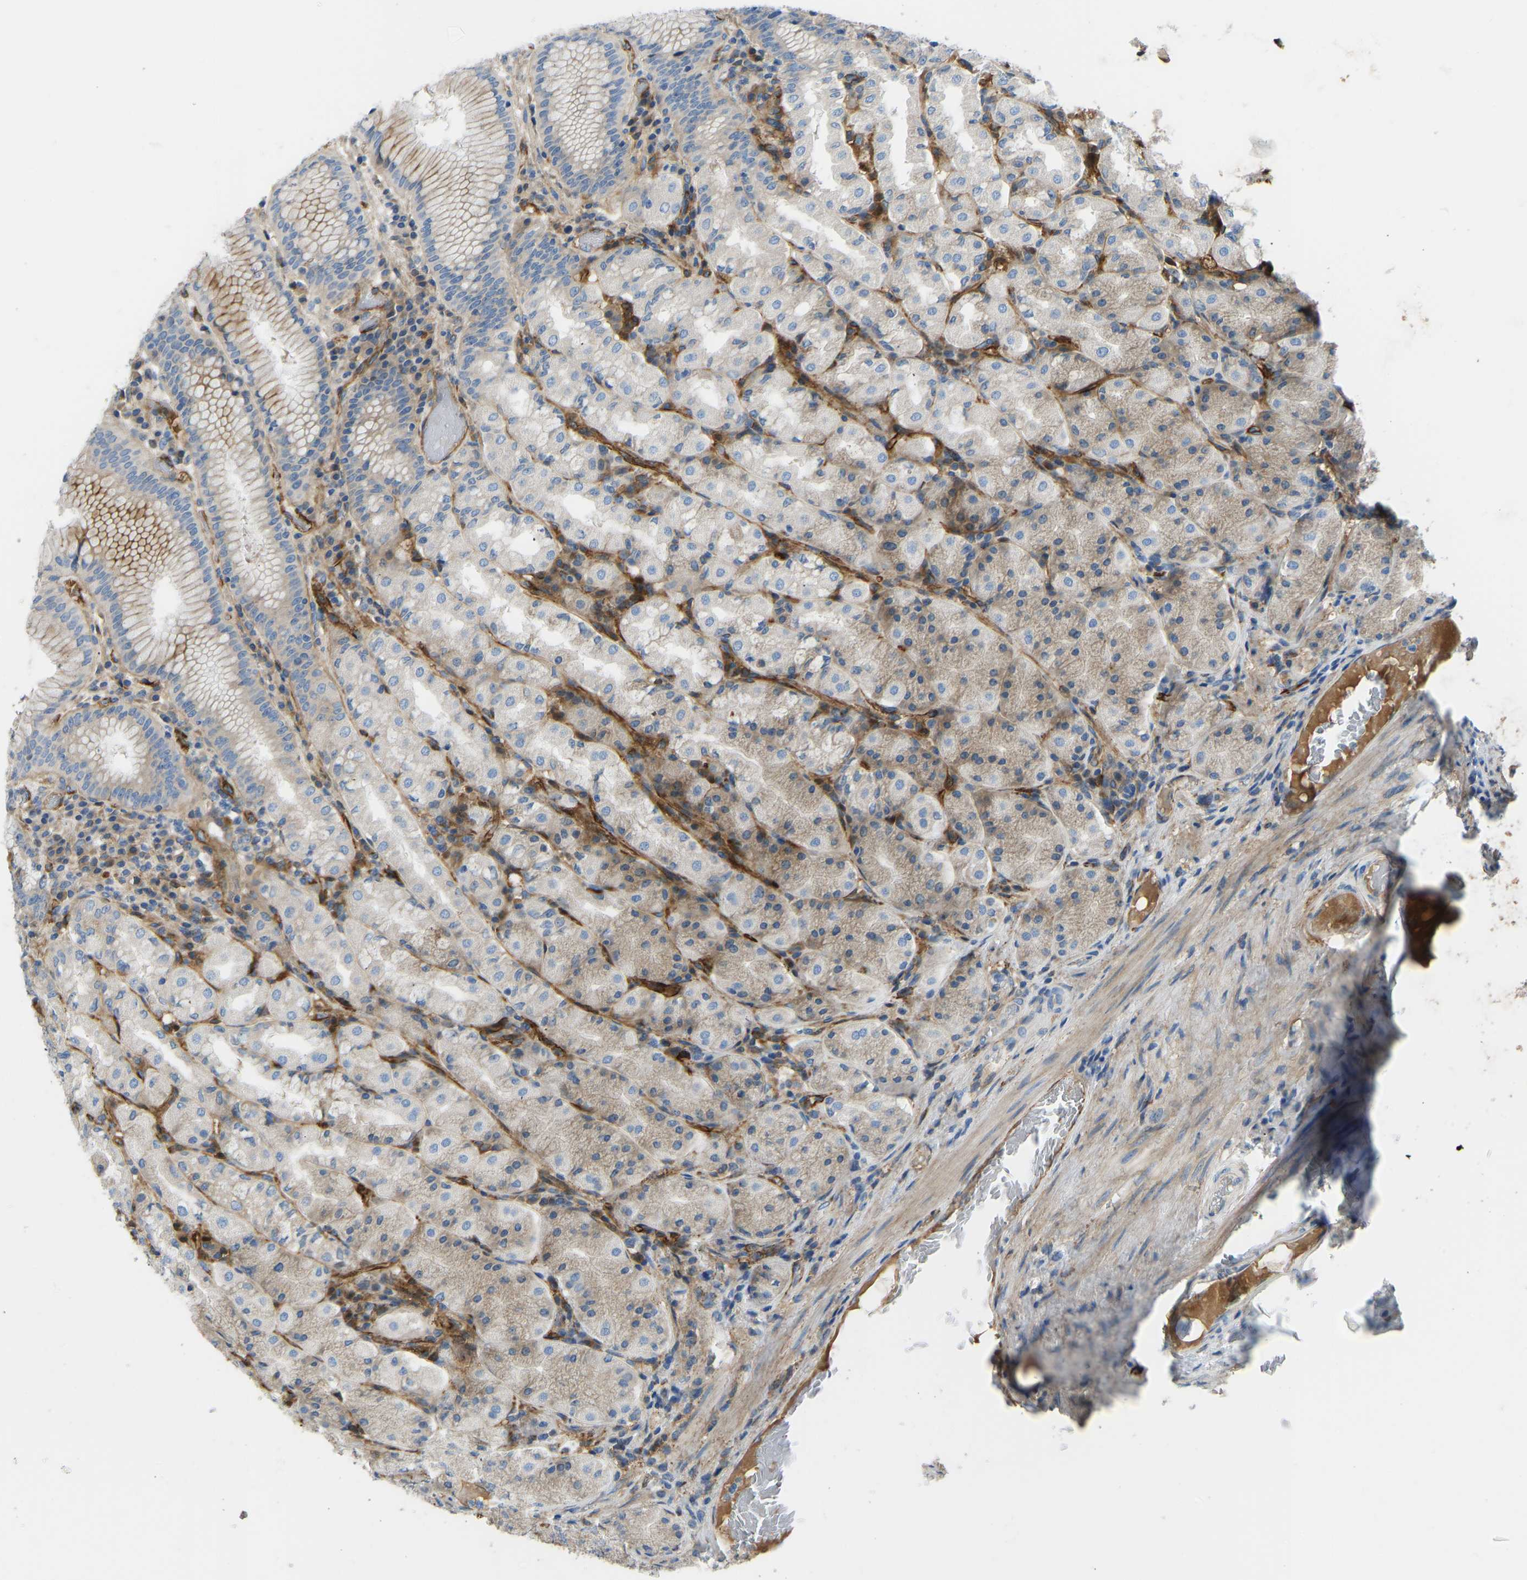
{"staining": {"intensity": "moderate", "quantity": "25%-75%", "location": "cytoplasmic/membranous"}, "tissue": "stomach", "cell_type": "Glandular cells", "image_type": "normal", "snomed": [{"axis": "morphology", "description": "Normal tissue, NOS"}, {"axis": "topography", "description": "Stomach"}, {"axis": "topography", "description": "Stomach, lower"}], "caption": "Human stomach stained with a brown dye exhibits moderate cytoplasmic/membranous positive positivity in approximately 25%-75% of glandular cells.", "gene": "COL15A1", "patient": {"sex": "female", "age": 56}}